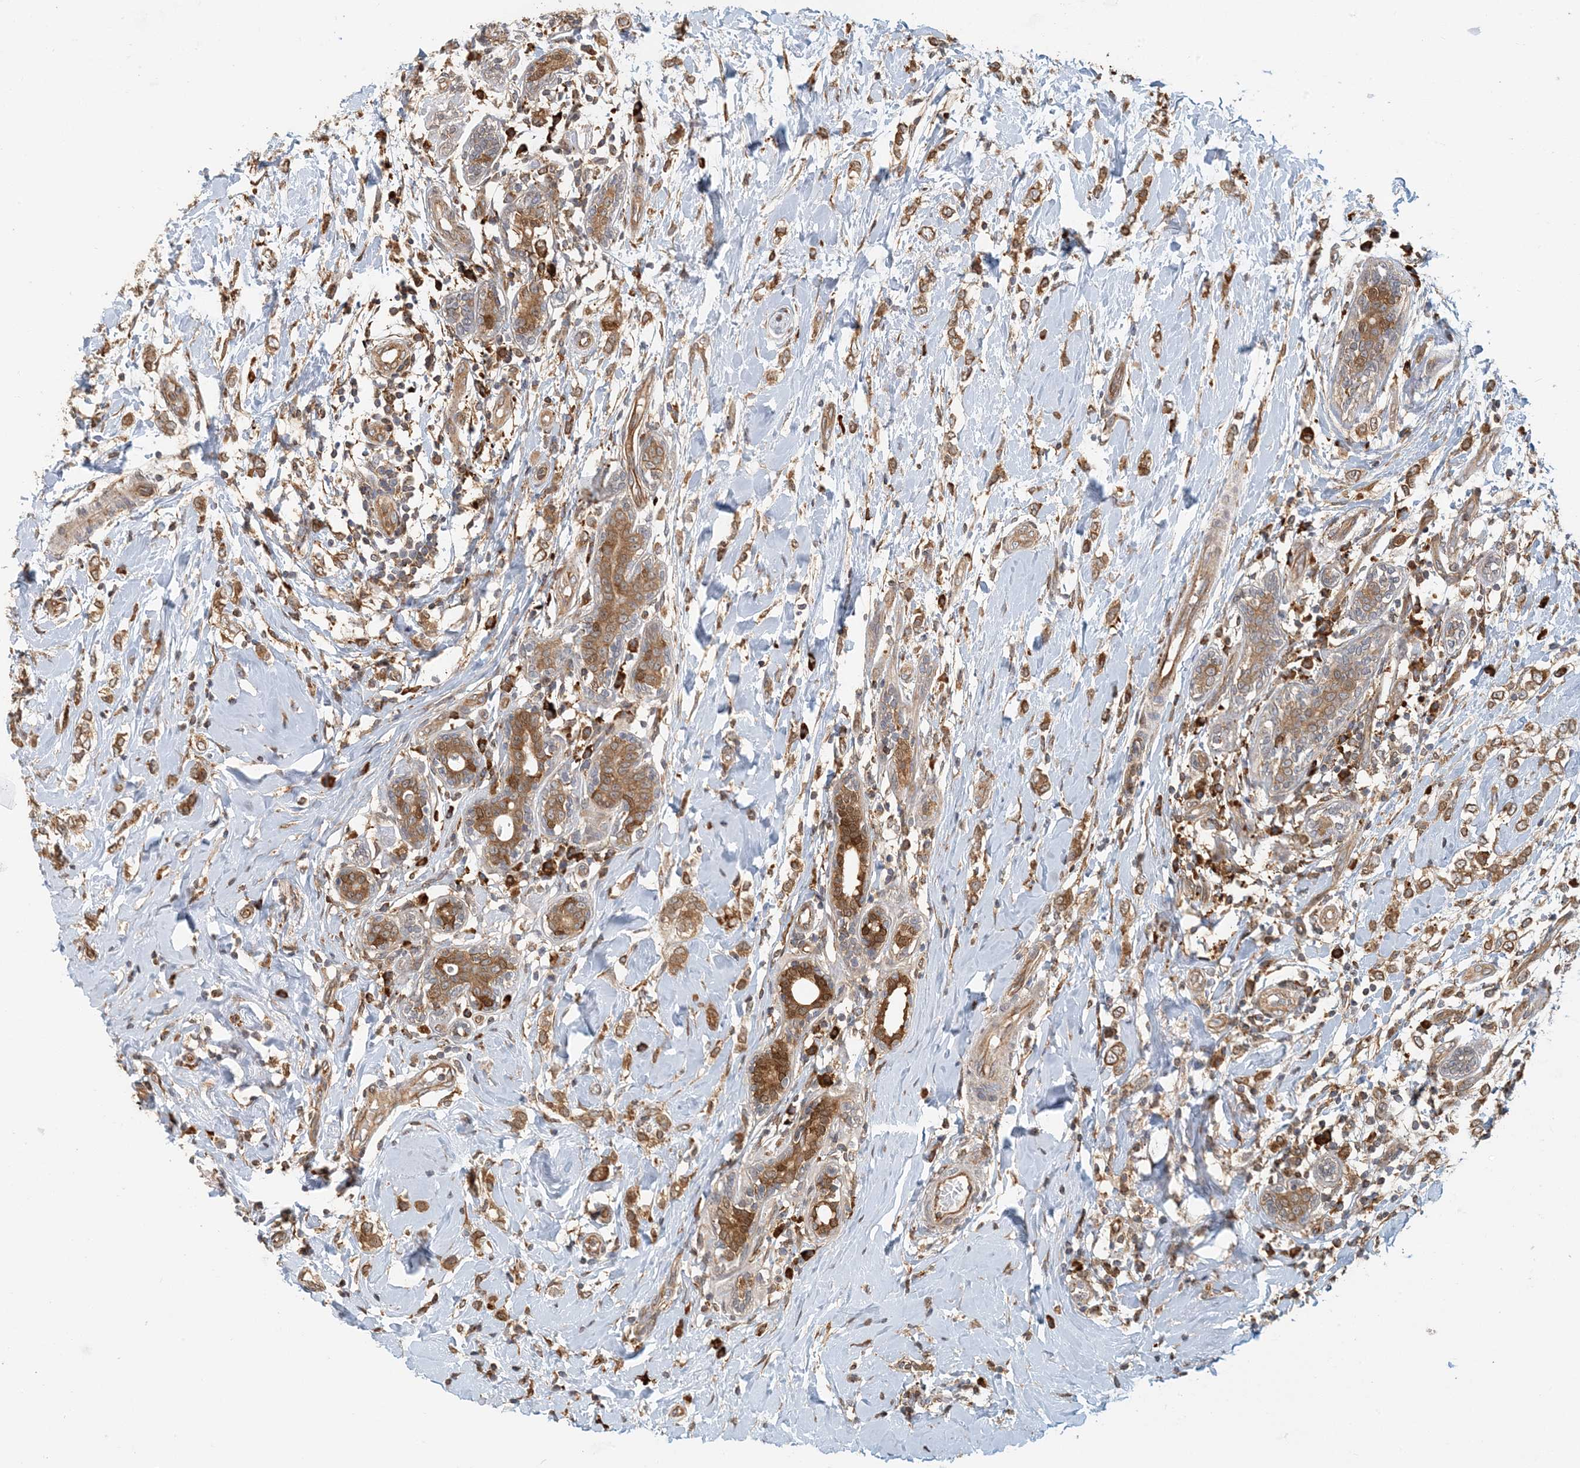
{"staining": {"intensity": "moderate", "quantity": ">75%", "location": "cytoplasmic/membranous"}, "tissue": "breast cancer", "cell_type": "Tumor cells", "image_type": "cancer", "snomed": [{"axis": "morphology", "description": "Normal tissue, NOS"}, {"axis": "morphology", "description": "Lobular carcinoma"}, {"axis": "topography", "description": "Breast"}], "caption": "Immunohistochemical staining of breast cancer (lobular carcinoma) reveals medium levels of moderate cytoplasmic/membranous expression in approximately >75% of tumor cells.", "gene": "HNMT", "patient": {"sex": "female", "age": 47}}